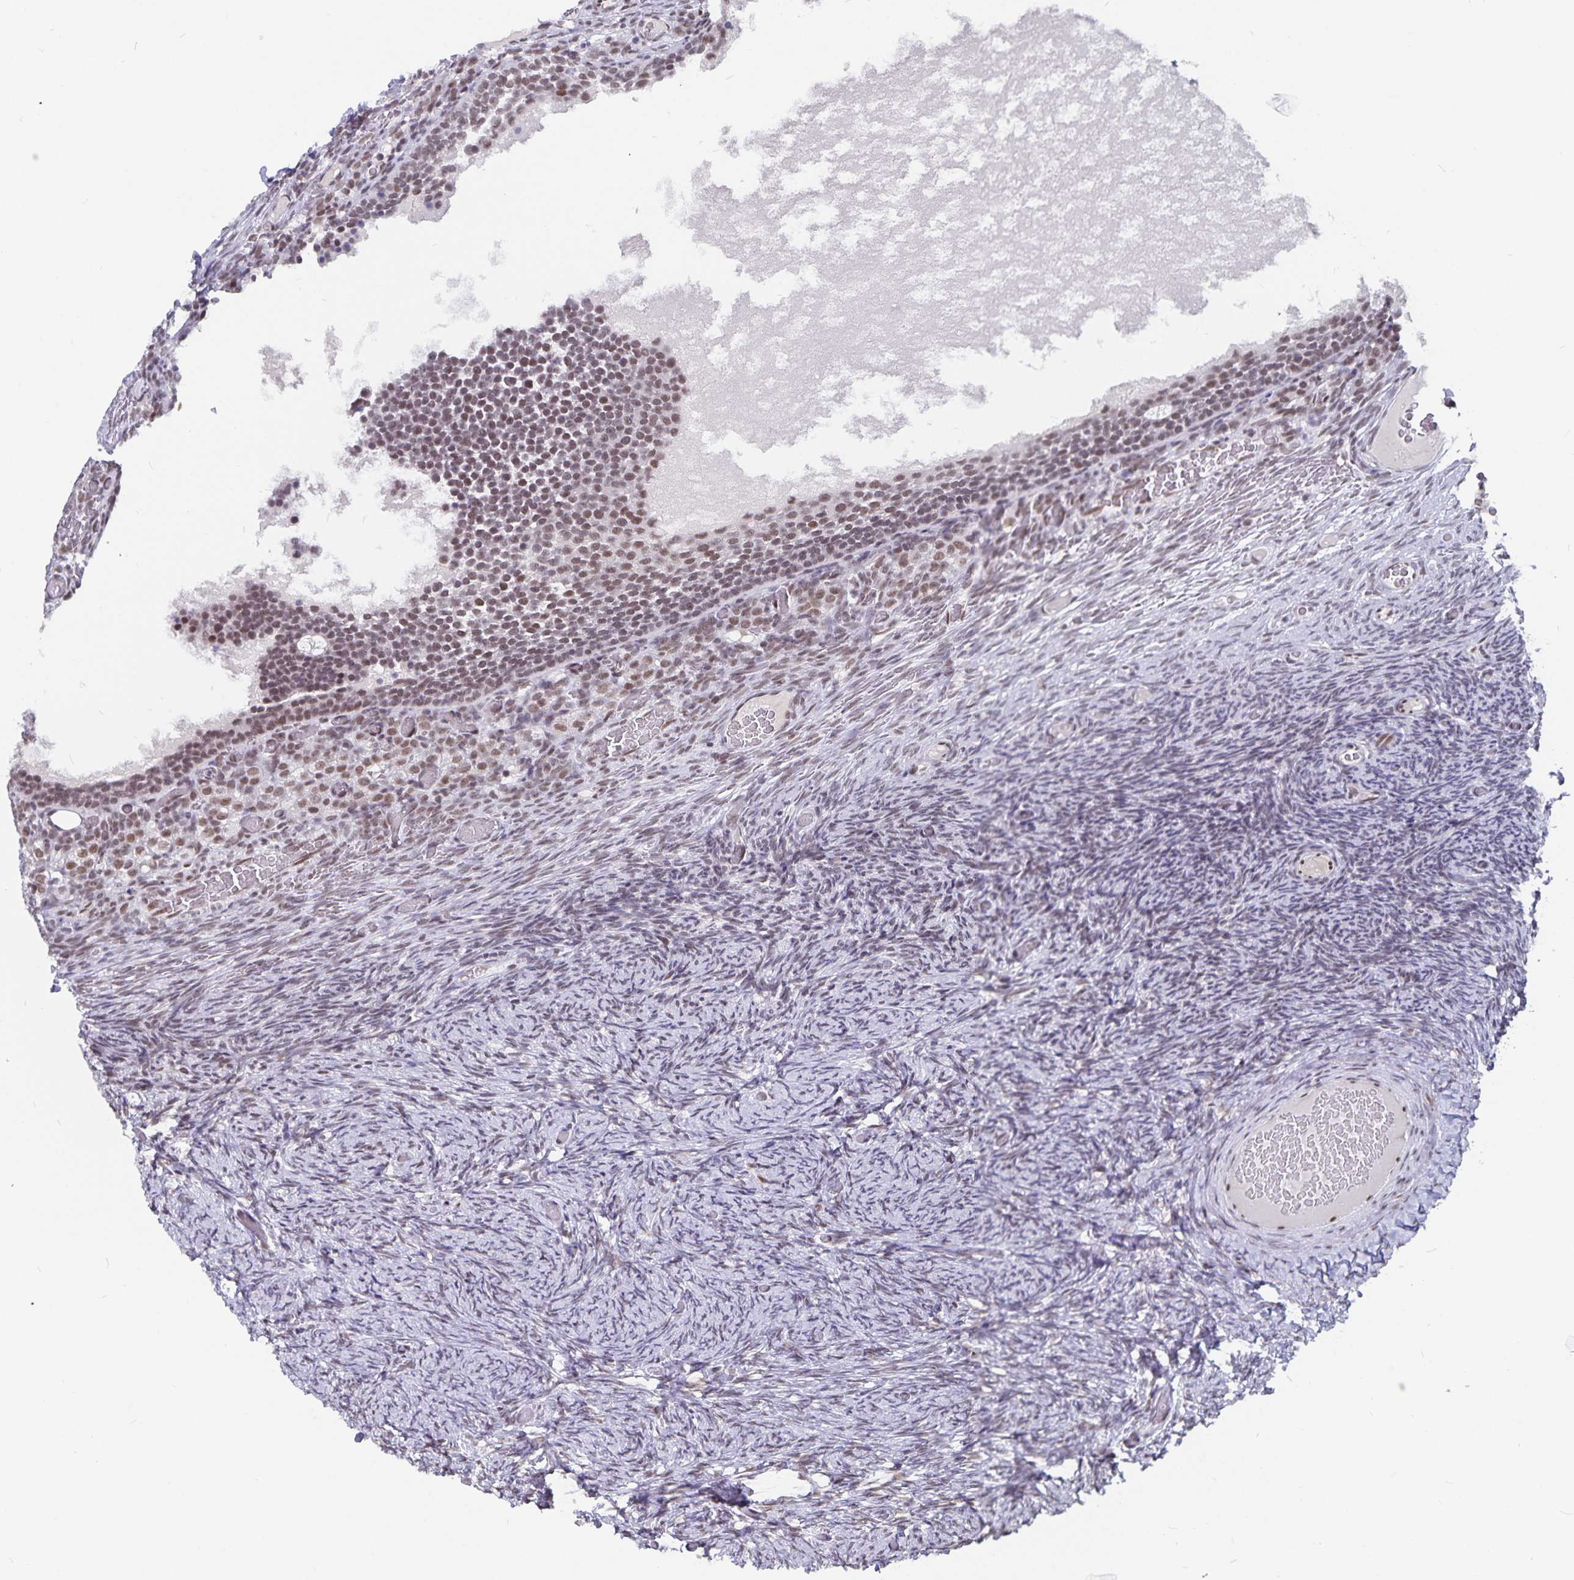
{"staining": {"intensity": "weak", "quantity": "25%-75%", "location": "nuclear"}, "tissue": "ovary", "cell_type": "Follicle cells", "image_type": "normal", "snomed": [{"axis": "morphology", "description": "Normal tissue, NOS"}, {"axis": "topography", "description": "Ovary"}], "caption": "A low amount of weak nuclear staining is seen in approximately 25%-75% of follicle cells in unremarkable ovary. (DAB IHC with brightfield microscopy, high magnification).", "gene": "PBX2", "patient": {"sex": "female", "age": 34}}